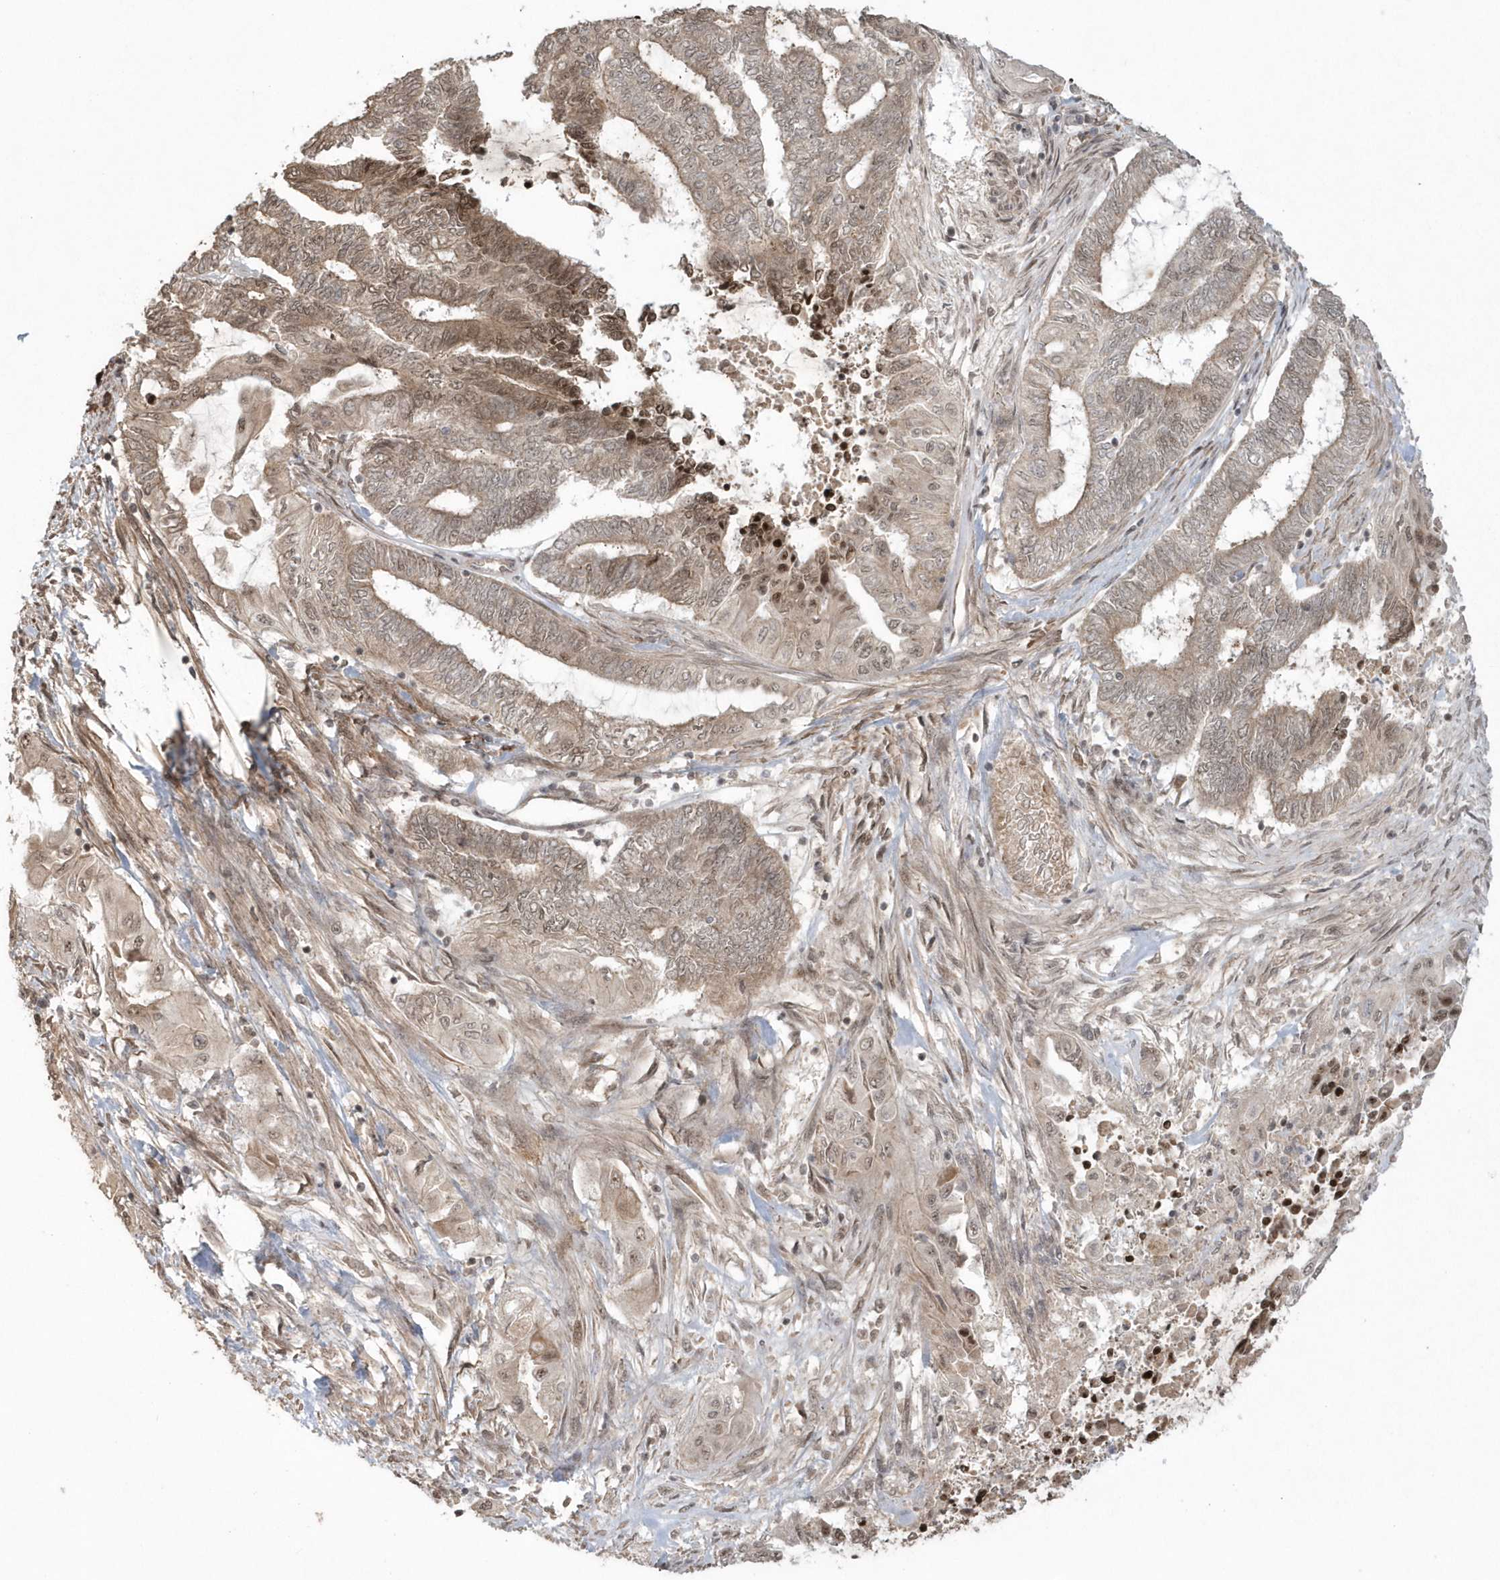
{"staining": {"intensity": "weak", "quantity": ">75%", "location": "cytoplasmic/membranous,nuclear"}, "tissue": "endometrial cancer", "cell_type": "Tumor cells", "image_type": "cancer", "snomed": [{"axis": "morphology", "description": "Adenocarcinoma, NOS"}, {"axis": "topography", "description": "Uterus"}, {"axis": "topography", "description": "Endometrium"}], "caption": "Immunohistochemistry (IHC) micrograph of neoplastic tissue: endometrial adenocarcinoma stained using immunohistochemistry (IHC) reveals low levels of weak protein expression localized specifically in the cytoplasmic/membranous and nuclear of tumor cells, appearing as a cytoplasmic/membranous and nuclear brown color.", "gene": "EPB41L4A", "patient": {"sex": "female", "age": 70}}